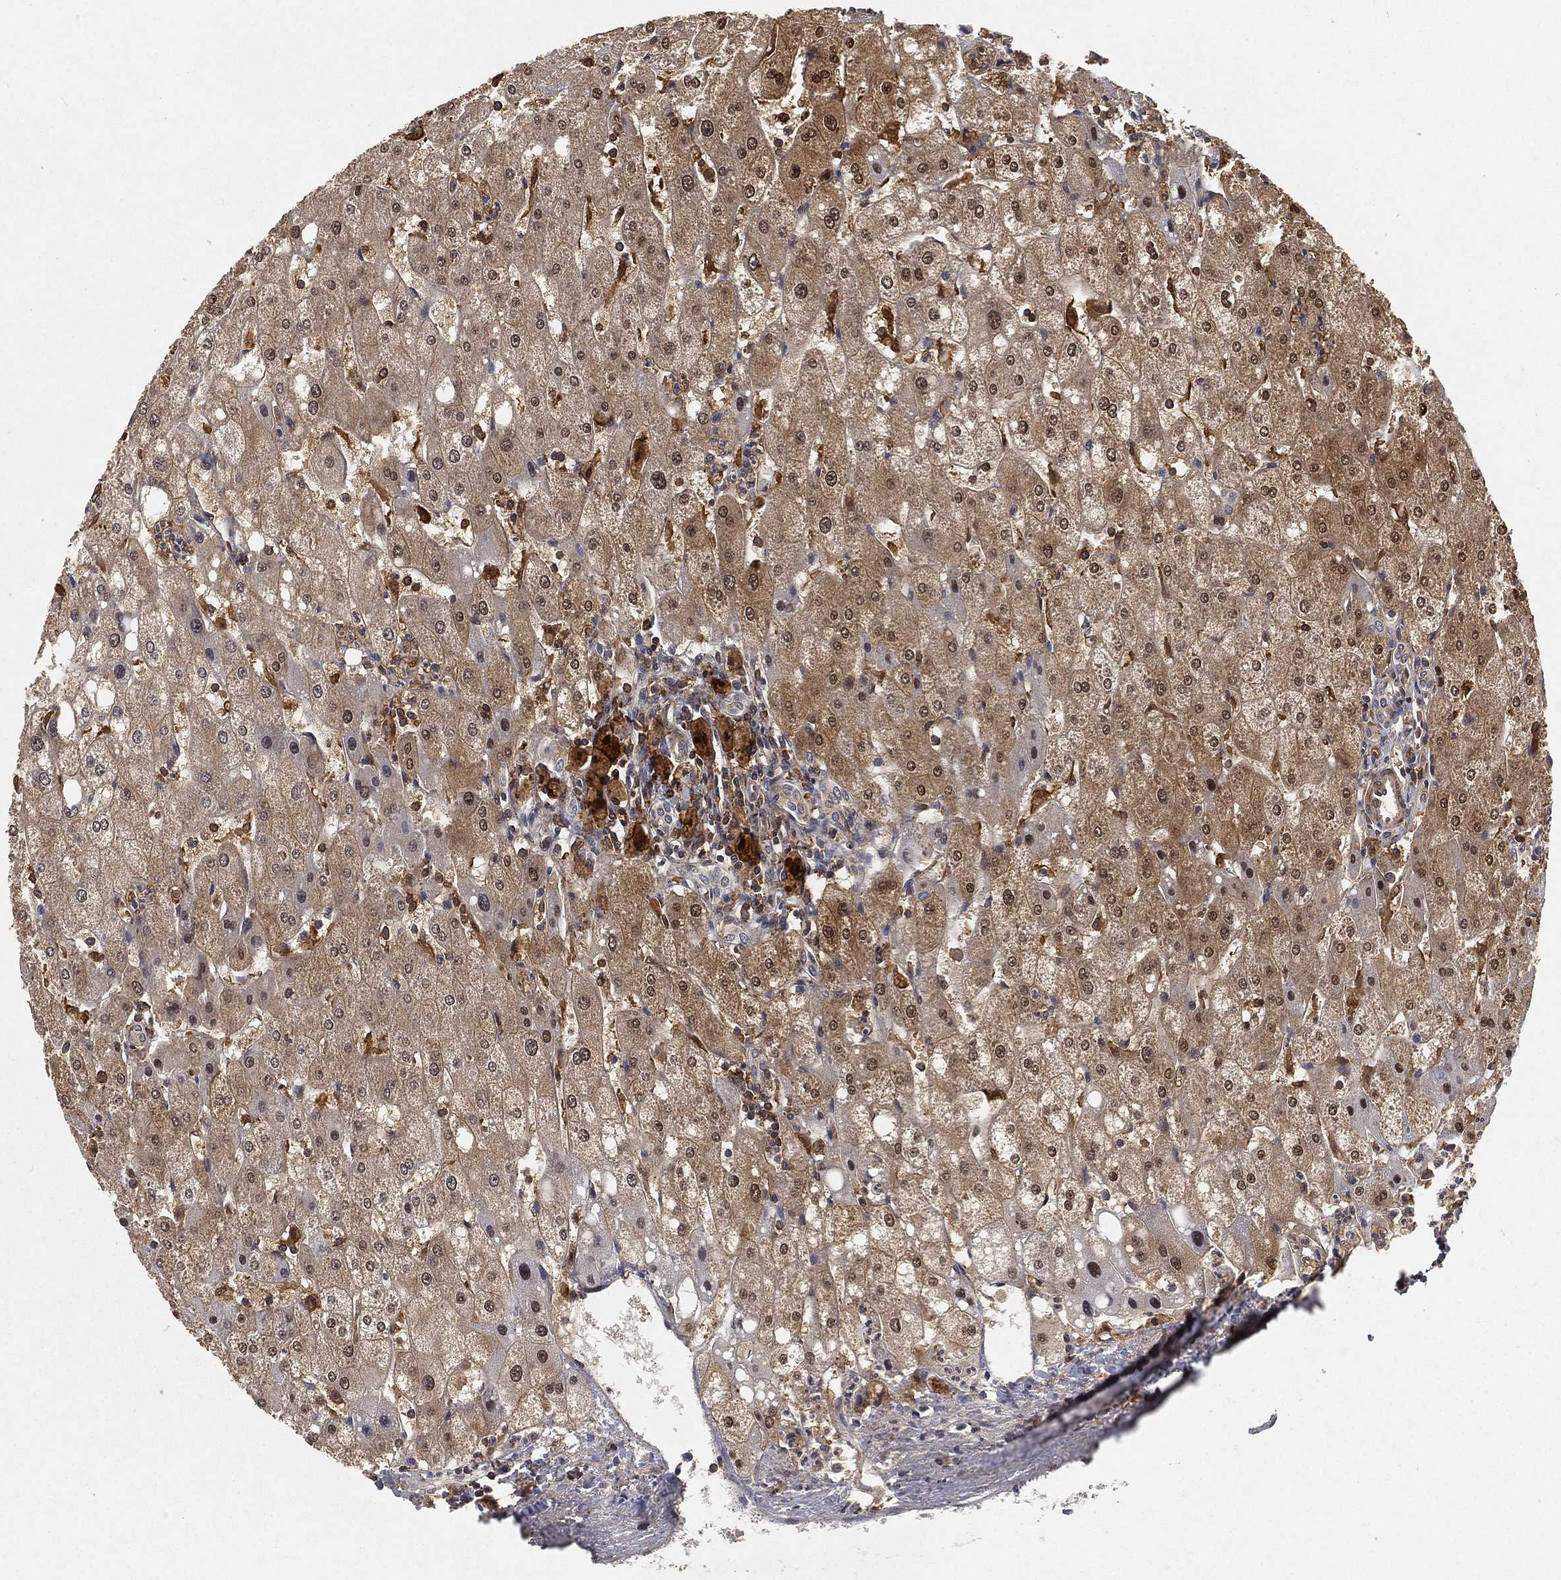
{"staining": {"intensity": "negative", "quantity": "none", "location": "none"}, "tissue": "liver", "cell_type": "Cholangiocytes", "image_type": "normal", "snomed": [{"axis": "morphology", "description": "Normal tissue, NOS"}, {"axis": "topography", "description": "Liver"}], "caption": "This image is of normal liver stained with immunohistochemistry to label a protein in brown with the nuclei are counter-stained blue. There is no positivity in cholangiocytes. (DAB IHC, high magnification).", "gene": "CRYL1", "patient": {"sex": "male", "age": 67}}